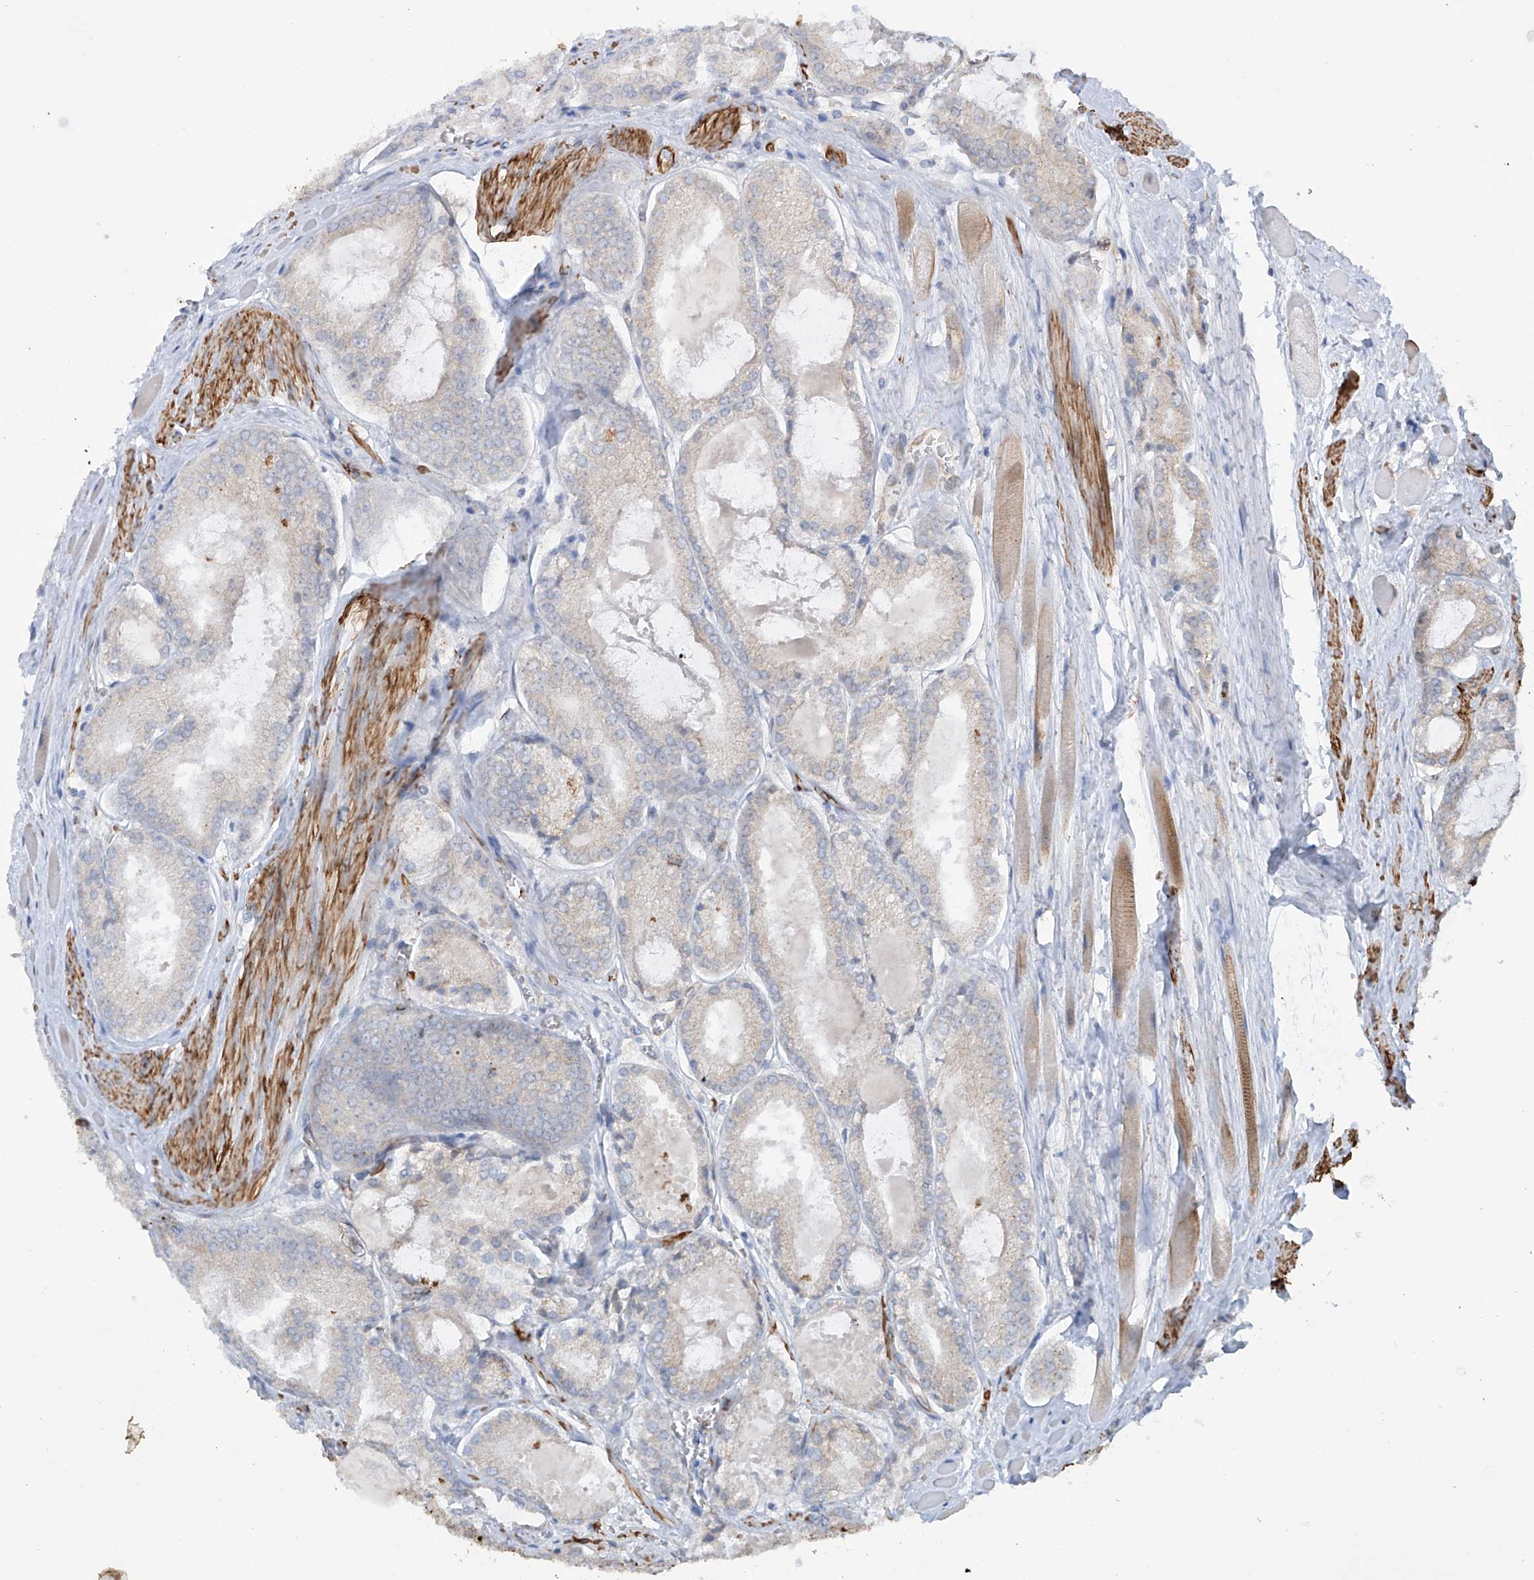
{"staining": {"intensity": "weak", "quantity": "<25%", "location": "cytoplasmic/membranous"}, "tissue": "prostate cancer", "cell_type": "Tumor cells", "image_type": "cancer", "snomed": [{"axis": "morphology", "description": "Adenocarcinoma, Low grade"}, {"axis": "topography", "description": "Prostate"}], "caption": "DAB immunohistochemical staining of human prostate cancer (adenocarcinoma (low-grade)) shows no significant positivity in tumor cells. (DAB (3,3'-diaminobenzidine) immunohistochemistry visualized using brightfield microscopy, high magnification).", "gene": "ZNF490", "patient": {"sex": "male", "age": 67}}